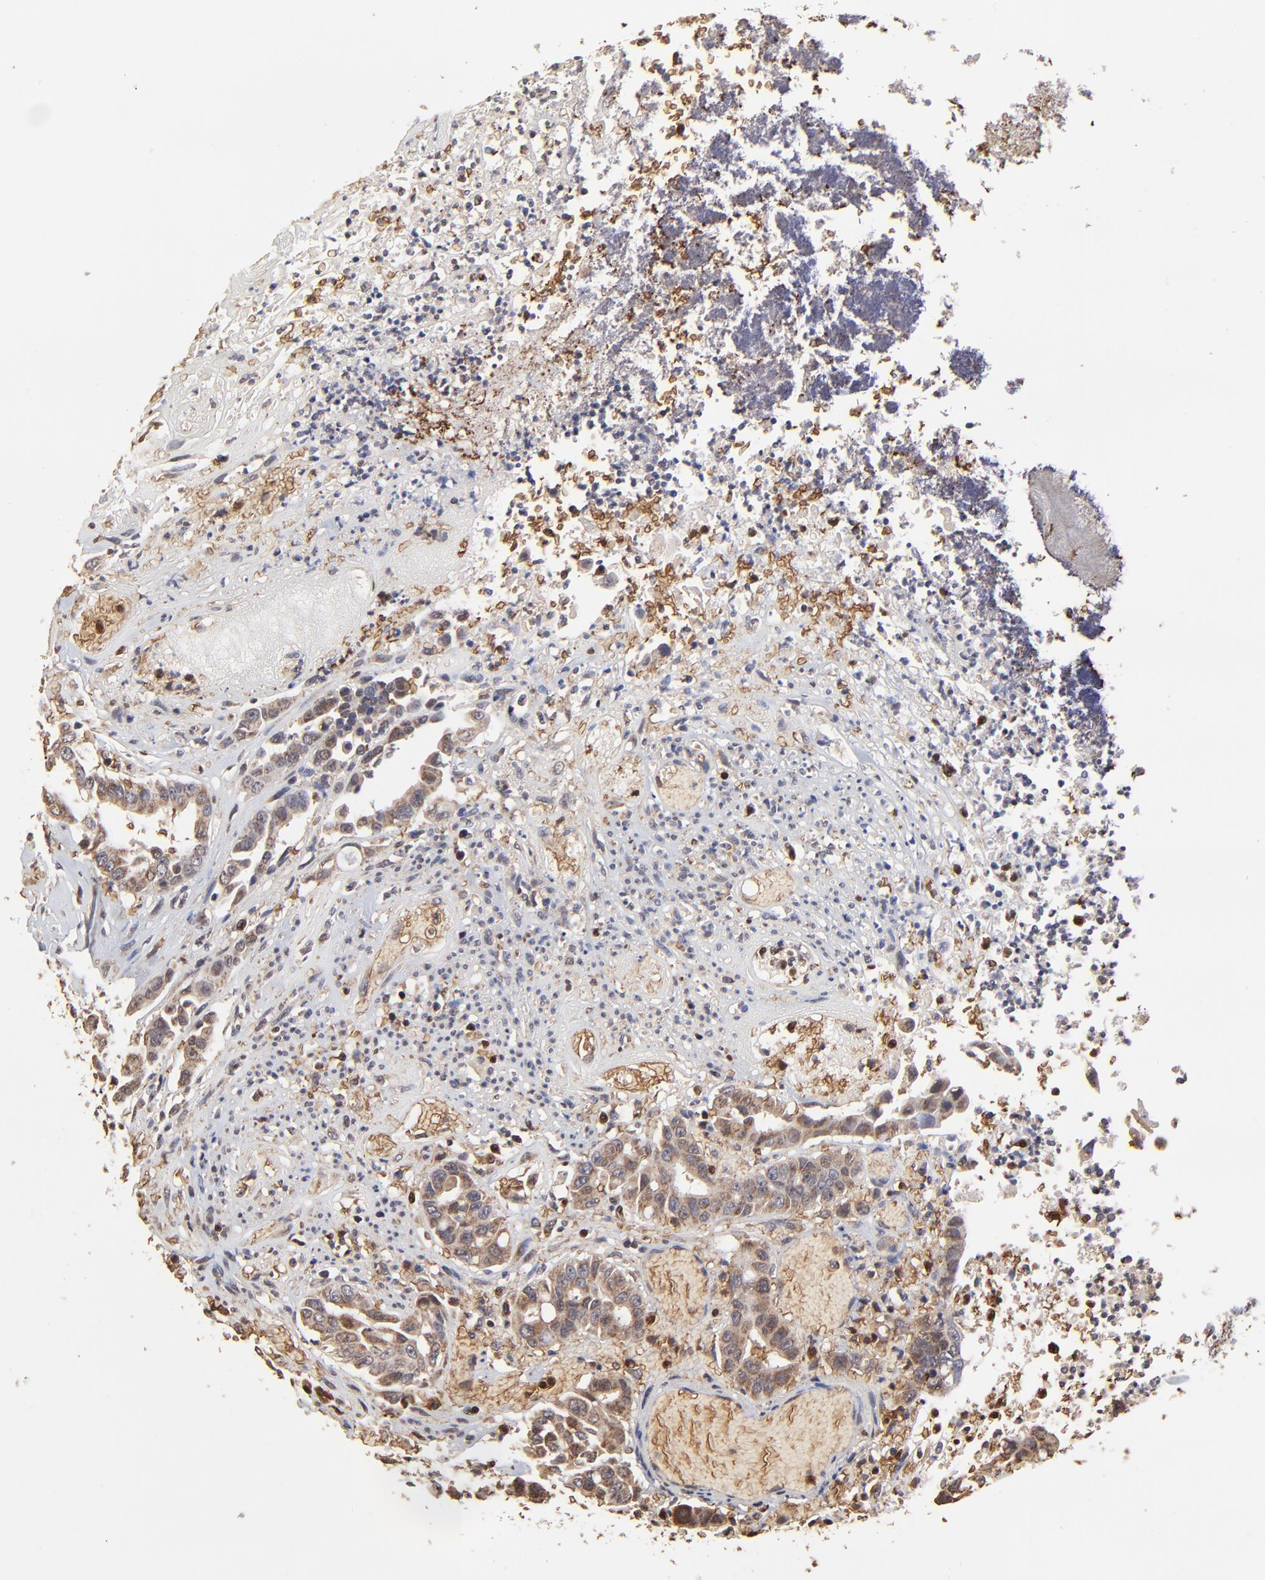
{"staining": {"intensity": "weak", "quantity": ">75%", "location": "cytoplasmic/membranous"}, "tissue": "colorectal cancer", "cell_type": "Tumor cells", "image_type": "cancer", "snomed": [{"axis": "morphology", "description": "Adenocarcinoma, NOS"}, {"axis": "topography", "description": "Colon"}], "caption": "About >75% of tumor cells in human colorectal cancer (adenocarcinoma) reveal weak cytoplasmic/membranous protein positivity as visualized by brown immunohistochemical staining.", "gene": "CASP1", "patient": {"sex": "female", "age": 70}}